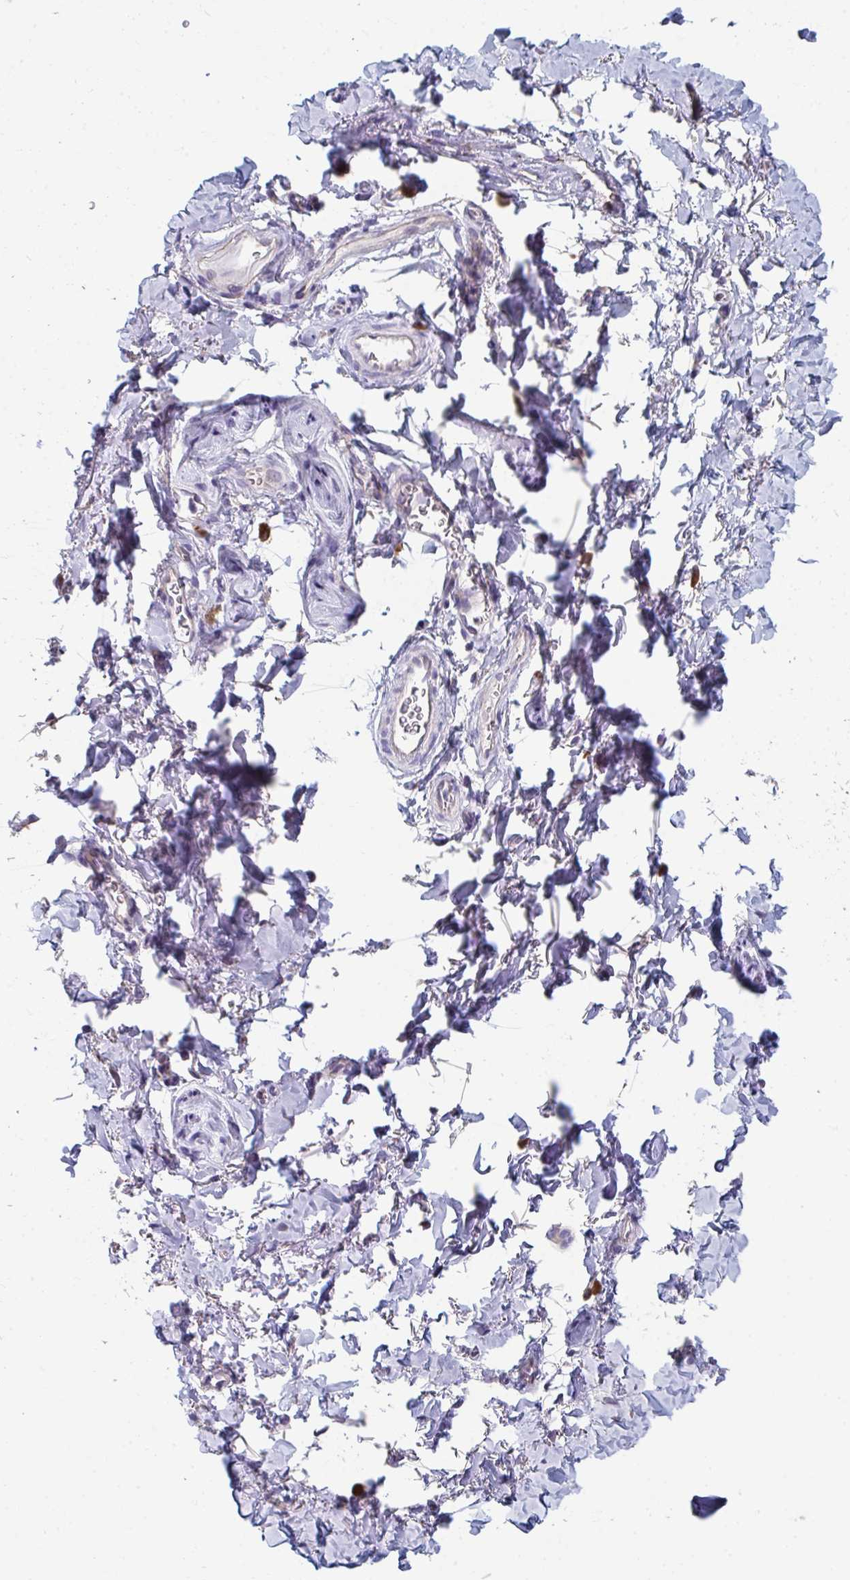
{"staining": {"intensity": "negative", "quantity": "none", "location": "none"}, "tissue": "adipose tissue", "cell_type": "Adipocytes", "image_type": "normal", "snomed": [{"axis": "morphology", "description": "Normal tissue, NOS"}, {"axis": "topography", "description": "Vulva"}, {"axis": "topography", "description": "Peripheral nerve tissue"}], "caption": "DAB (3,3'-diaminobenzidine) immunohistochemical staining of benign adipose tissue displays no significant expression in adipocytes. (DAB immunohistochemistry, high magnification).", "gene": "EIF1AD", "patient": {"sex": "female", "age": 66}}